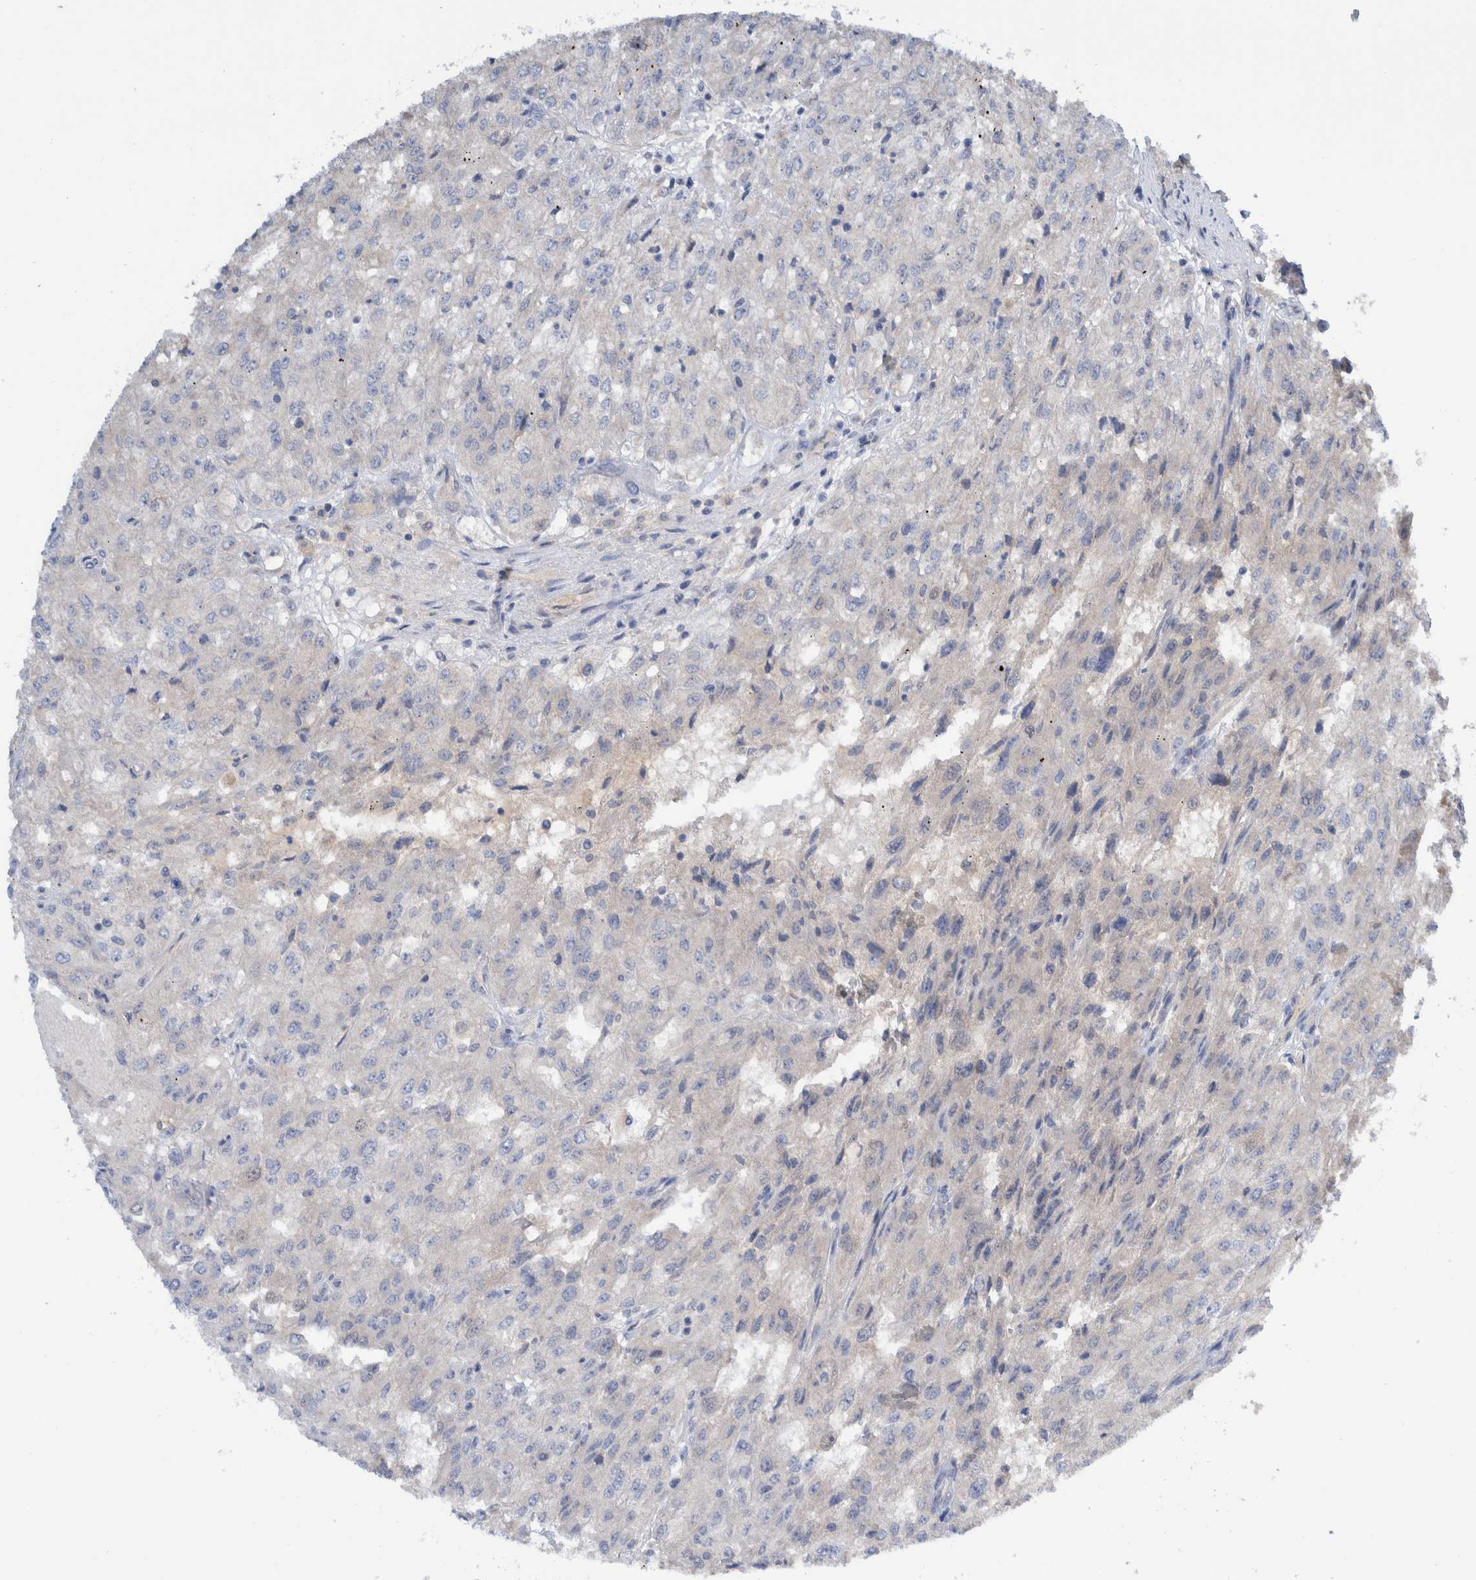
{"staining": {"intensity": "negative", "quantity": "none", "location": "none"}, "tissue": "renal cancer", "cell_type": "Tumor cells", "image_type": "cancer", "snomed": [{"axis": "morphology", "description": "Adenocarcinoma, NOS"}, {"axis": "topography", "description": "Kidney"}], "caption": "The micrograph displays no significant expression in tumor cells of renal cancer. The staining was performed using DAB to visualize the protein expression in brown, while the nuclei were stained in blue with hematoxylin (Magnification: 20x).", "gene": "PLPBP", "patient": {"sex": "female", "age": 54}}